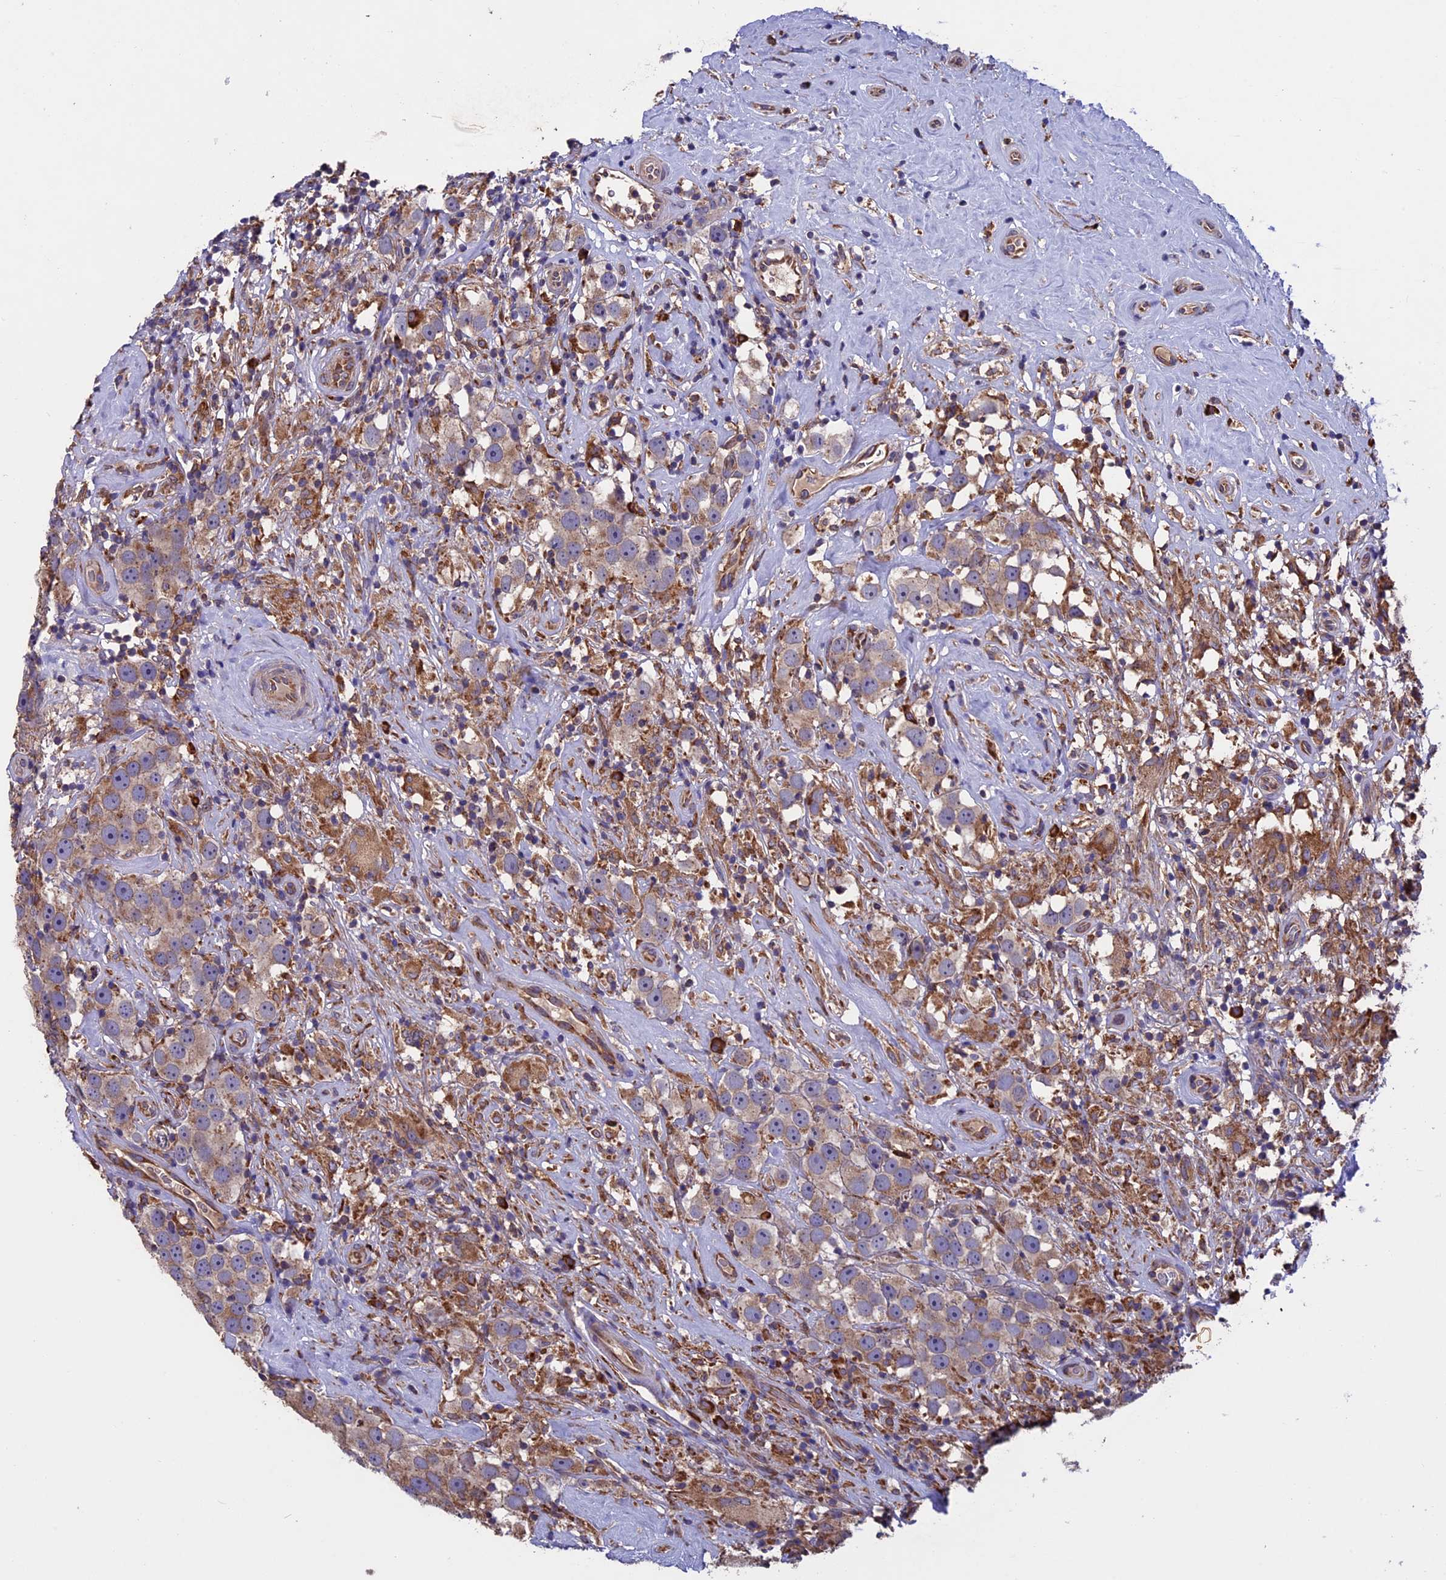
{"staining": {"intensity": "weak", "quantity": ">75%", "location": "cytoplasmic/membranous"}, "tissue": "testis cancer", "cell_type": "Tumor cells", "image_type": "cancer", "snomed": [{"axis": "morphology", "description": "Seminoma, NOS"}, {"axis": "topography", "description": "Testis"}], "caption": "DAB (3,3'-diaminobenzidine) immunohistochemical staining of testis seminoma demonstrates weak cytoplasmic/membranous protein staining in approximately >75% of tumor cells.", "gene": "BTBD3", "patient": {"sex": "male", "age": 49}}